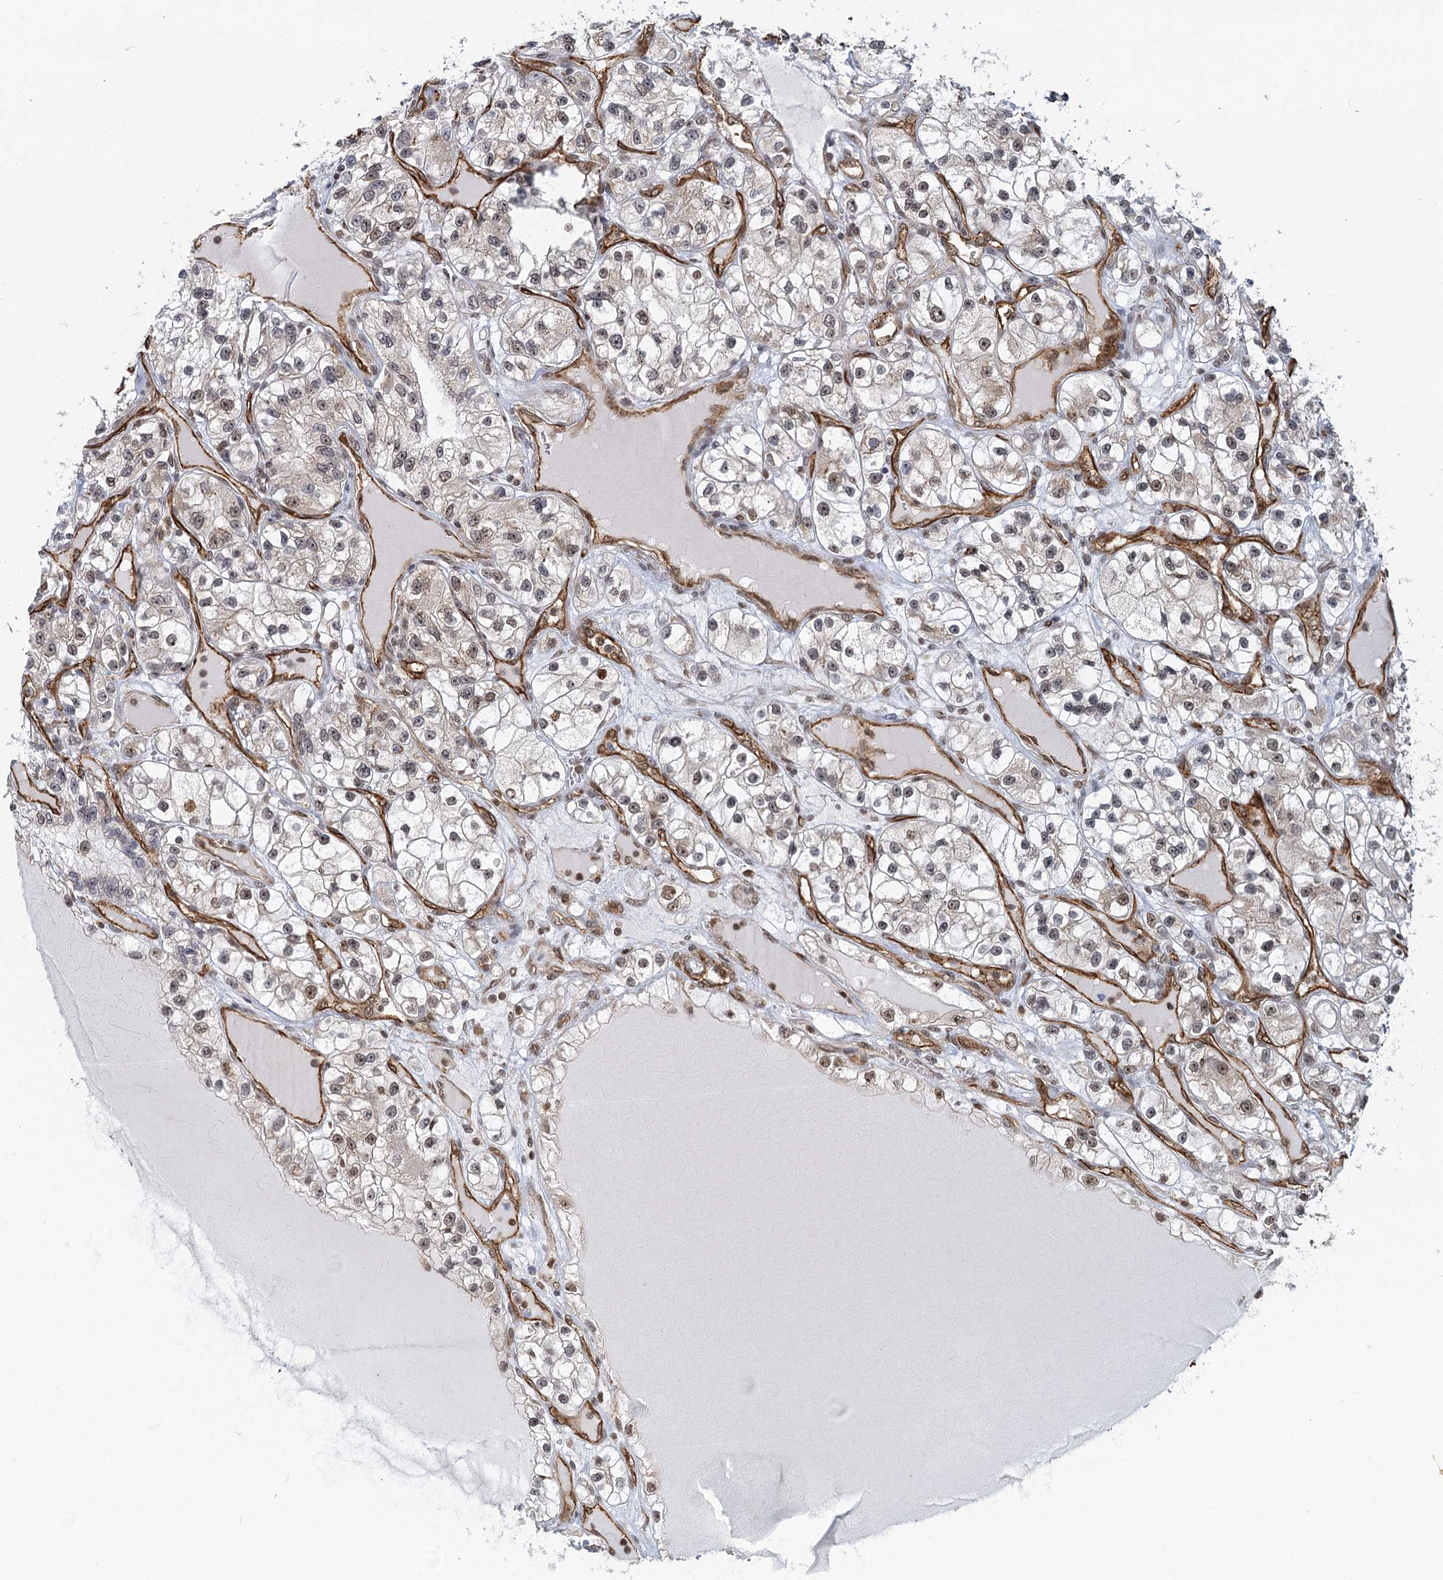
{"staining": {"intensity": "moderate", "quantity": "25%-75%", "location": "nuclear"}, "tissue": "renal cancer", "cell_type": "Tumor cells", "image_type": "cancer", "snomed": [{"axis": "morphology", "description": "Adenocarcinoma, NOS"}, {"axis": "topography", "description": "Kidney"}], "caption": "Human adenocarcinoma (renal) stained for a protein (brown) exhibits moderate nuclear positive staining in approximately 25%-75% of tumor cells.", "gene": "GPATCH11", "patient": {"sex": "female", "age": 57}}